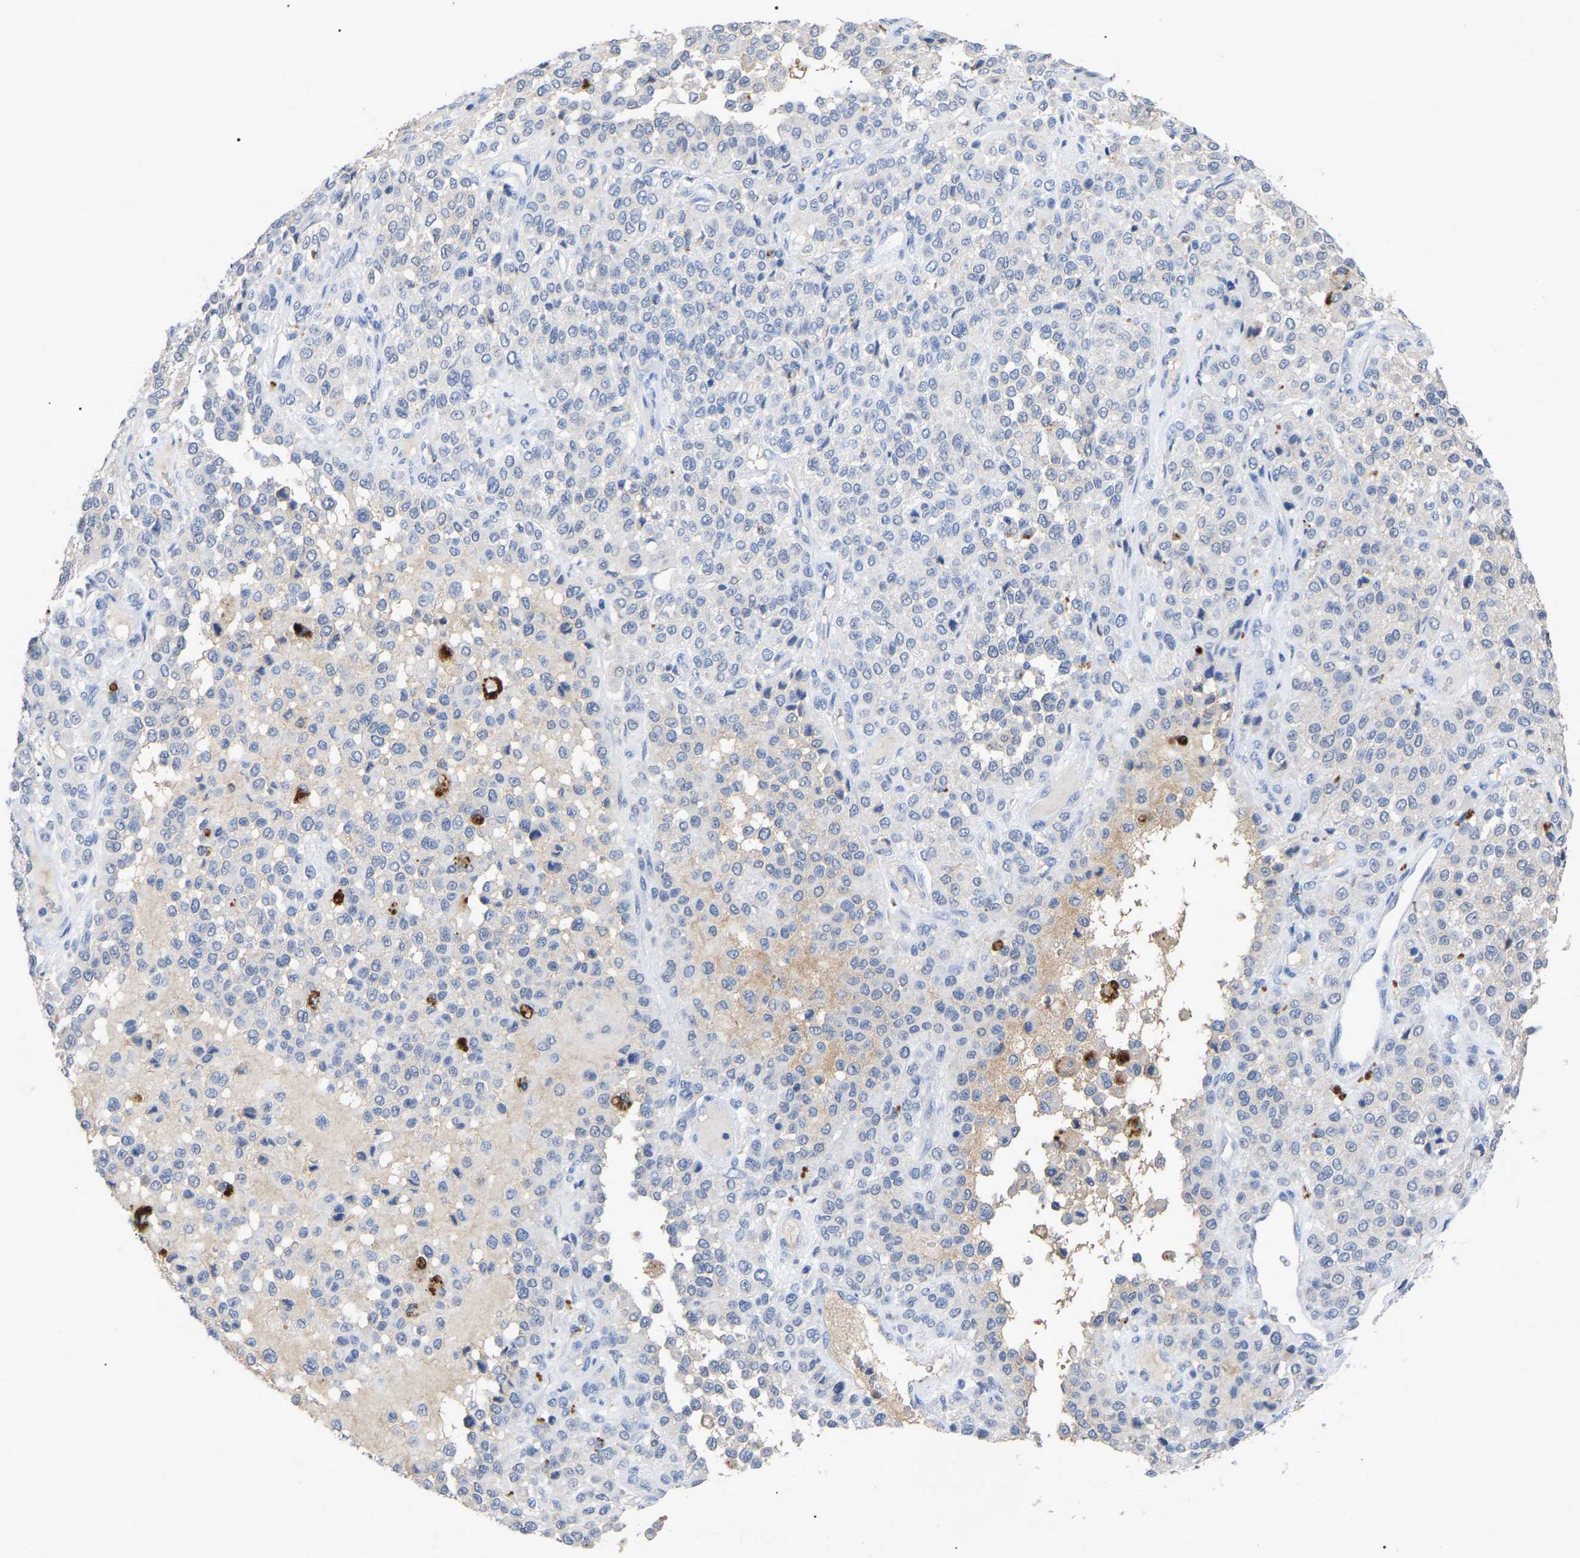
{"staining": {"intensity": "negative", "quantity": "none", "location": "none"}, "tissue": "melanoma", "cell_type": "Tumor cells", "image_type": "cancer", "snomed": [{"axis": "morphology", "description": "Malignant melanoma, Metastatic site"}, {"axis": "topography", "description": "Pancreas"}], "caption": "IHC micrograph of malignant melanoma (metastatic site) stained for a protein (brown), which demonstrates no staining in tumor cells.", "gene": "SMPD2", "patient": {"sex": "female", "age": 30}}